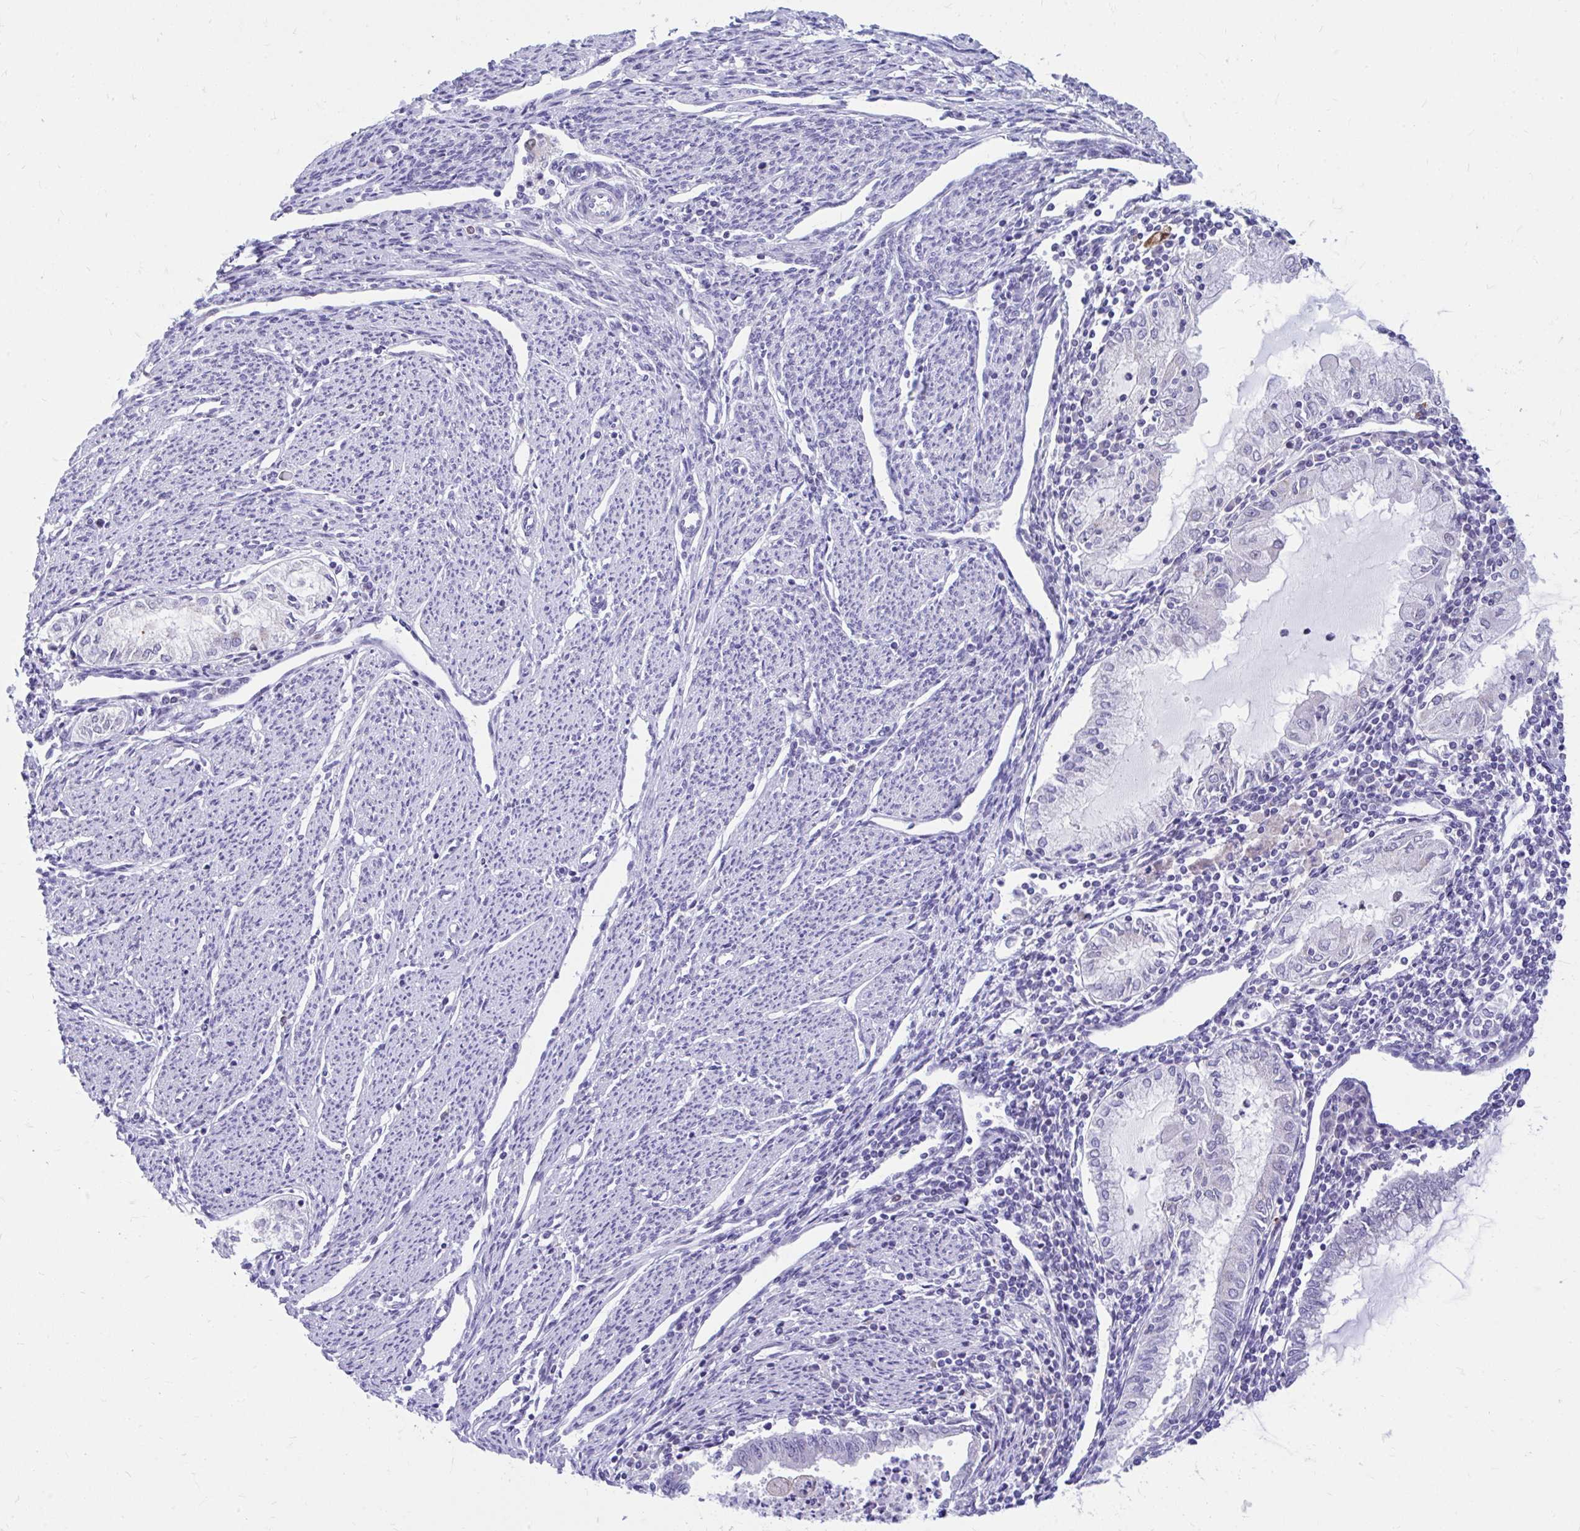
{"staining": {"intensity": "negative", "quantity": "none", "location": "none"}, "tissue": "endometrial cancer", "cell_type": "Tumor cells", "image_type": "cancer", "snomed": [{"axis": "morphology", "description": "Adenocarcinoma, NOS"}, {"axis": "topography", "description": "Endometrium"}], "caption": "Histopathology image shows no significant protein expression in tumor cells of endometrial adenocarcinoma. (DAB (3,3'-diaminobenzidine) immunohistochemistry with hematoxylin counter stain).", "gene": "GLB1L2", "patient": {"sex": "female", "age": 79}}